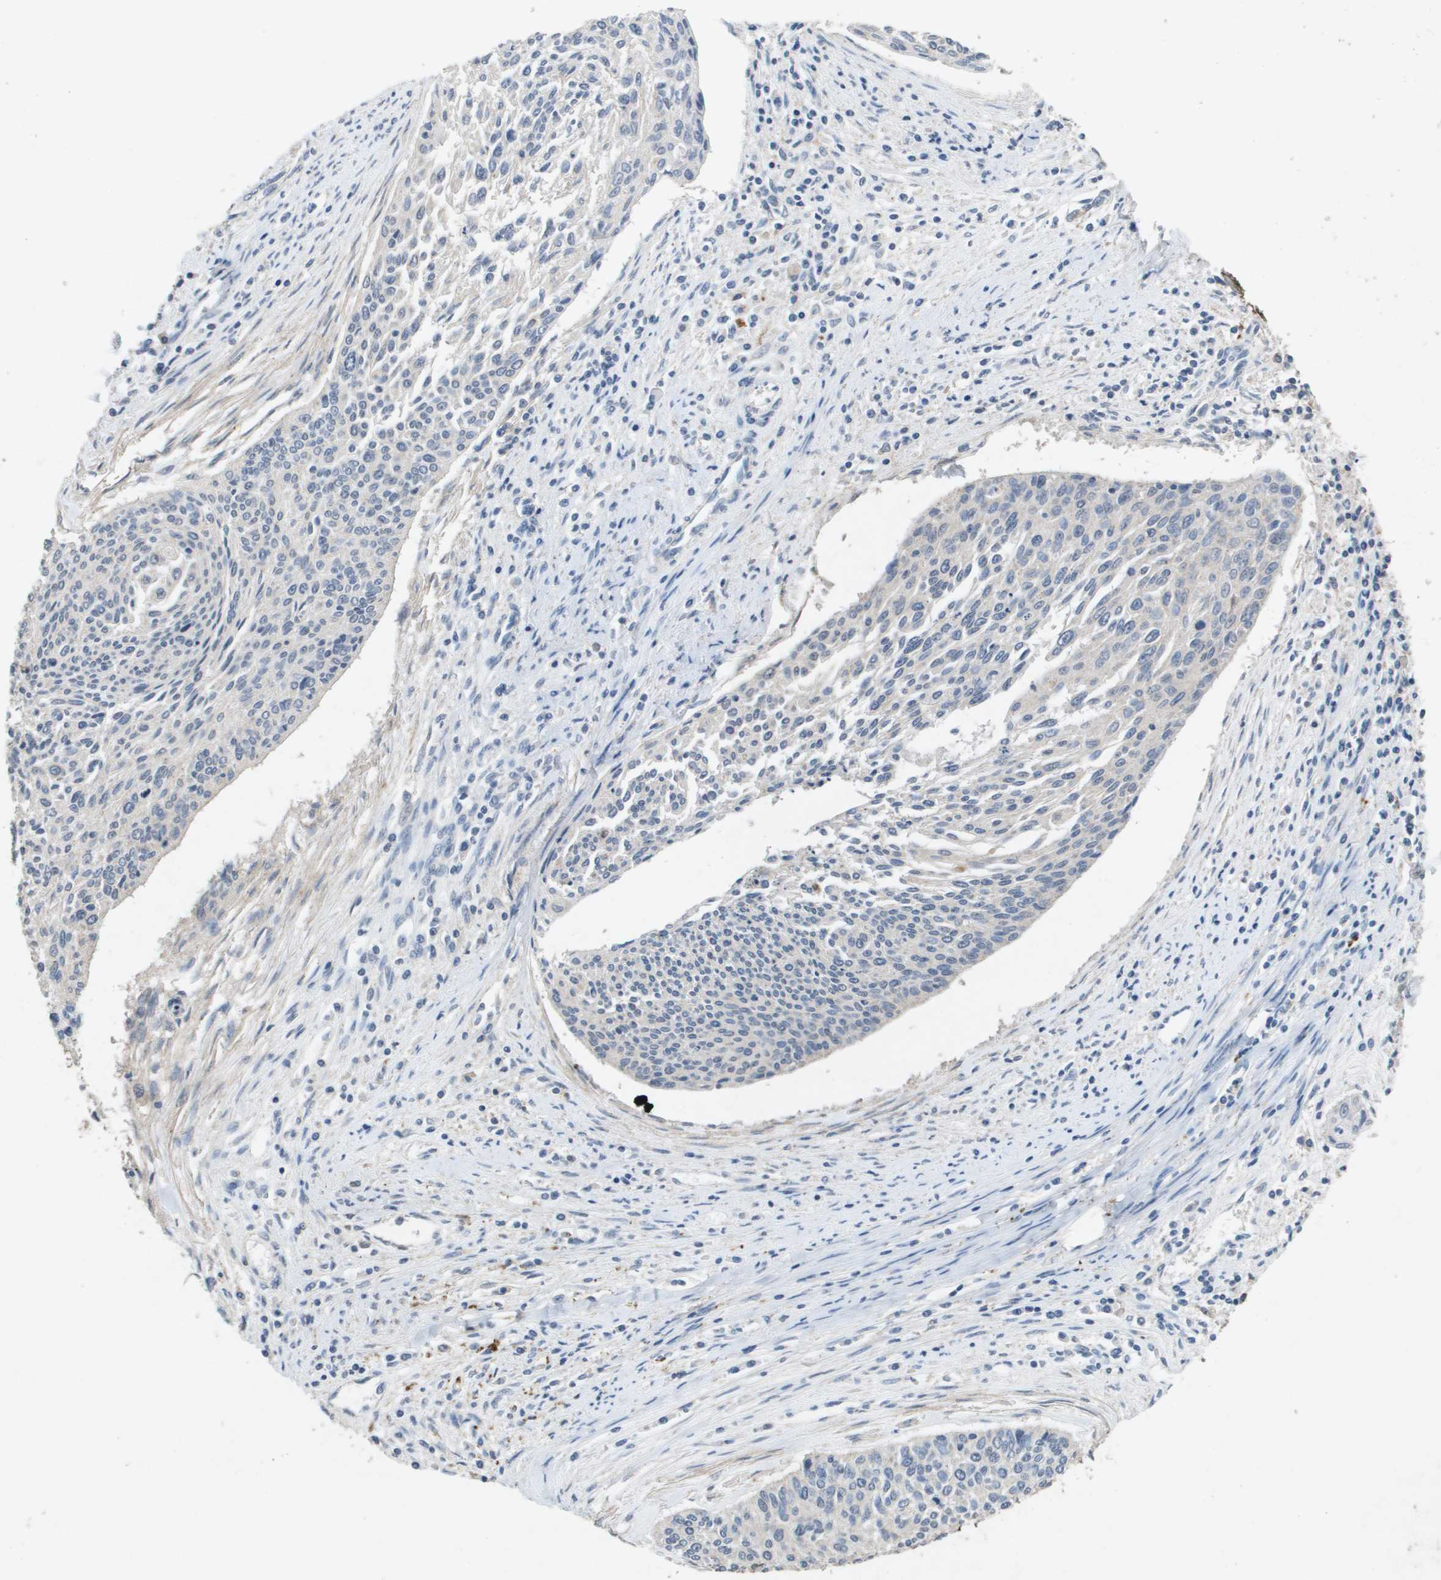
{"staining": {"intensity": "negative", "quantity": "none", "location": "none"}, "tissue": "cervical cancer", "cell_type": "Tumor cells", "image_type": "cancer", "snomed": [{"axis": "morphology", "description": "Squamous cell carcinoma, NOS"}, {"axis": "topography", "description": "Cervix"}], "caption": "DAB immunohistochemical staining of human cervical cancer (squamous cell carcinoma) reveals no significant expression in tumor cells. (DAB IHC, high magnification).", "gene": "PROC", "patient": {"sex": "female", "age": 55}}